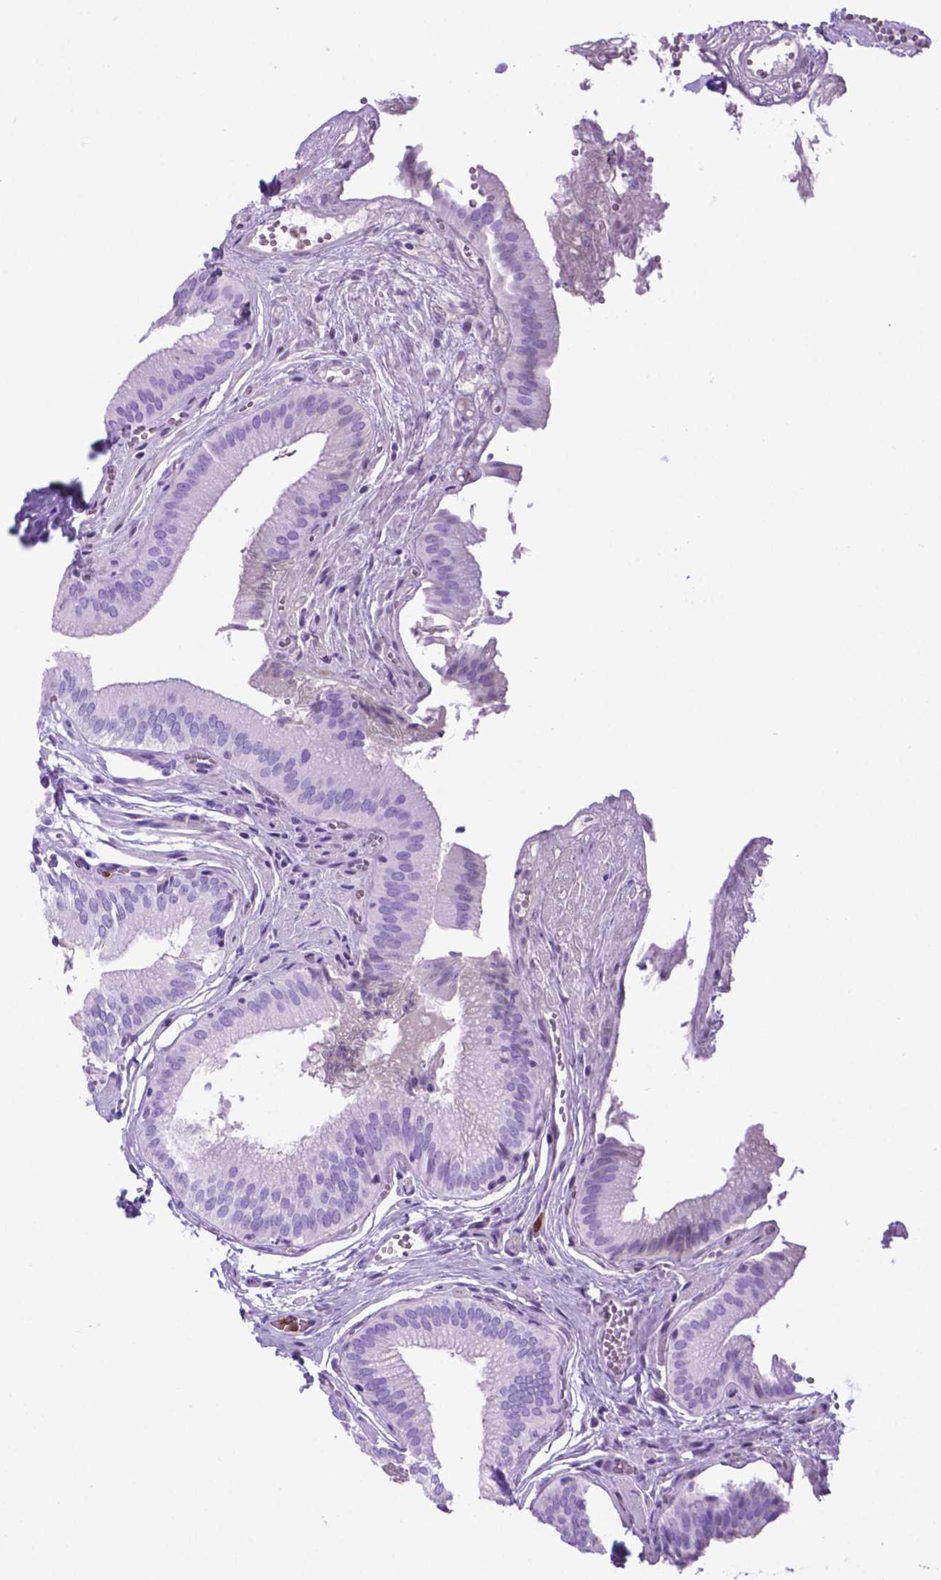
{"staining": {"intensity": "negative", "quantity": "none", "location": "none"}, "tissue": "gallbladder", "cell_type": "Glandular cells", "image_type": "normal", "snomed": [{"axis": "morphology", "description": "Normal tissue, NOS"}, {"axis": "topography", "description": "Gallbladder"}, {"axis": "topography", "description": "Peripheral nerve tissue"}], "caption": "An immunohistochemistry photomicrograph of unremarkable gallbladder is shown. There is no staining in glandular cells of gallbladder. (Immunohistochemistry (ihc), brightfield microscopy, high magnification).", "gene": "LZTR1", "patient": {"sex": "male", "age": 17}}